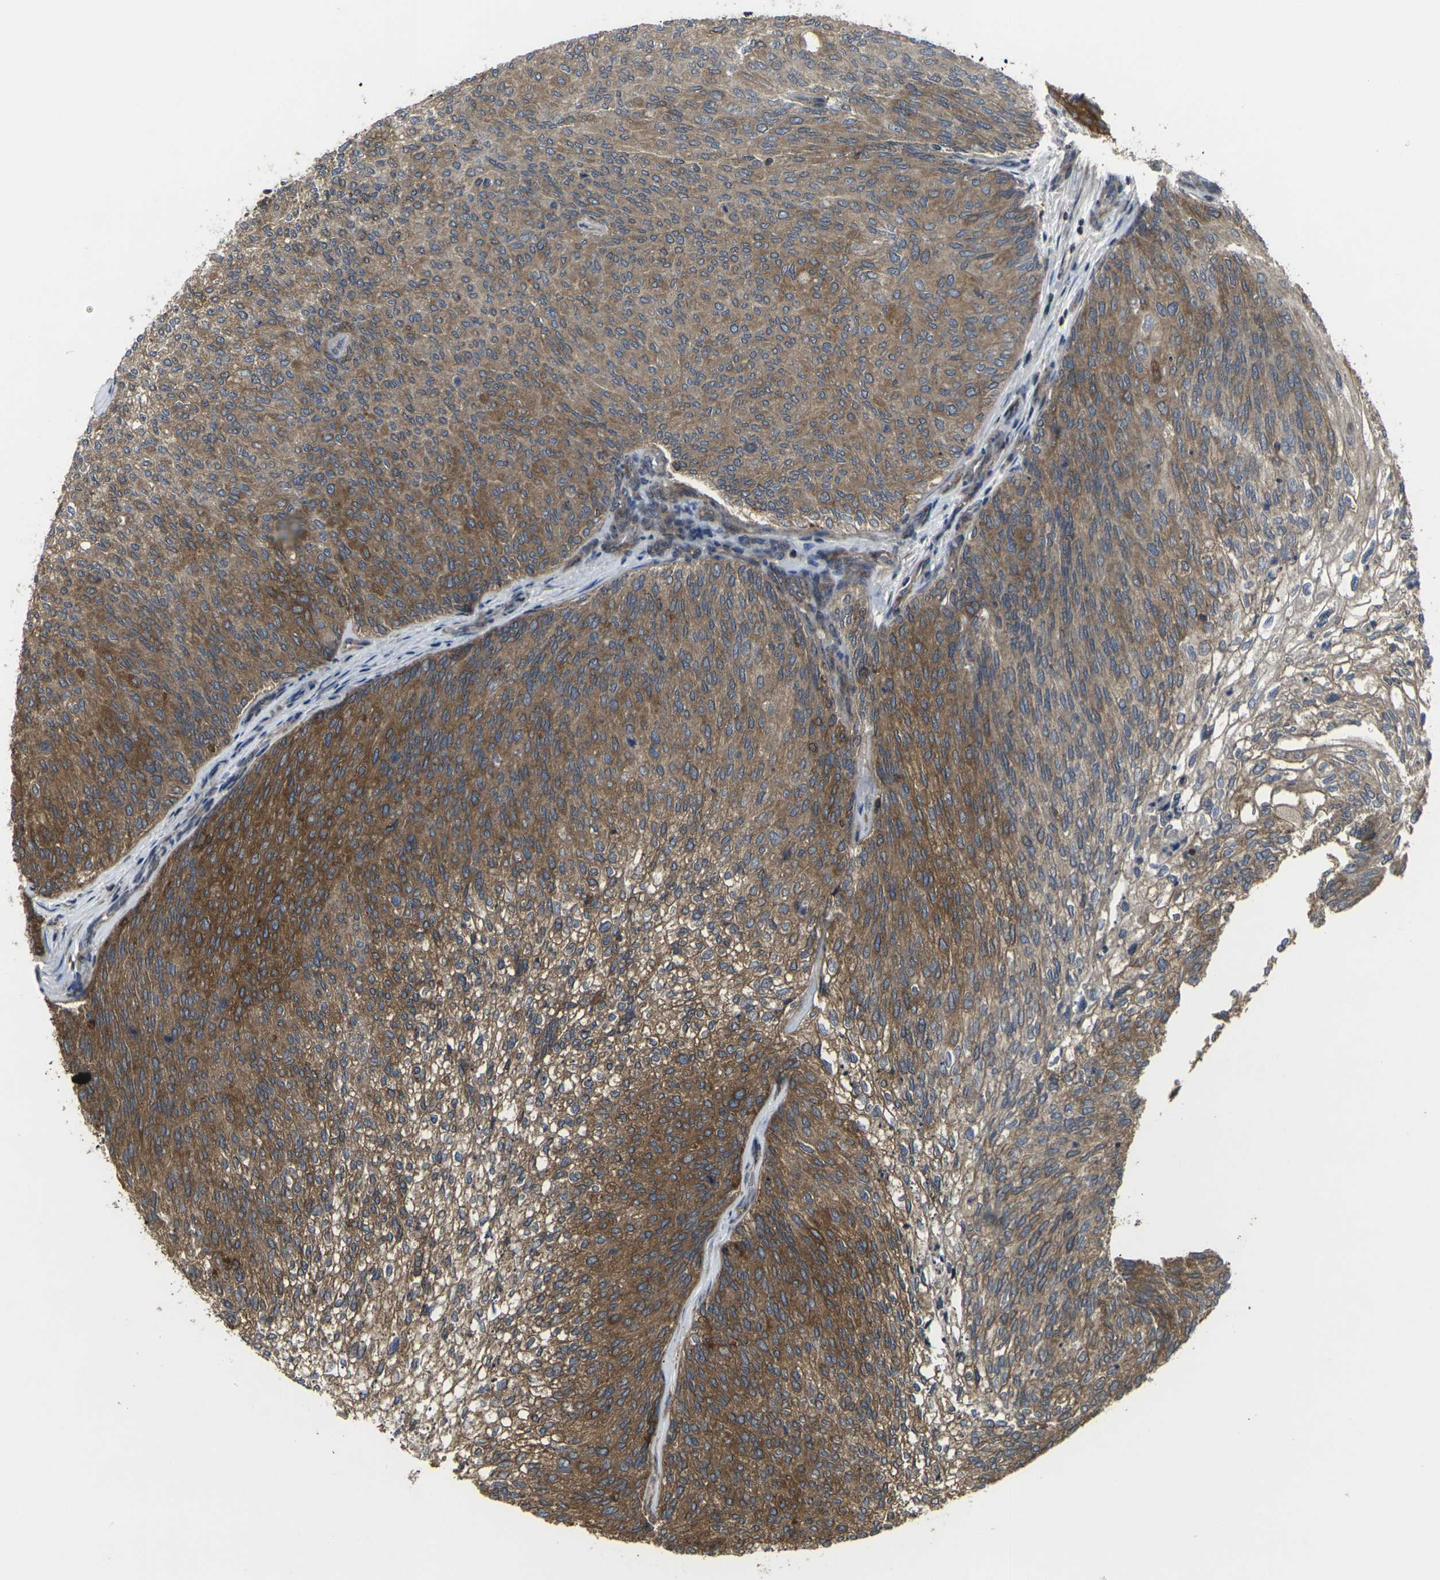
{"staining": {"intensity": "moderate", "quantity": ">75%", "location": "cytoplasmic/membranous"}, "tissue": "urothelial cancer", "cell_type": "Tumor cells", "image_type": "cancer", "snomed": [{"axis": "morphology", "description": "Urothelial carcinoma, Low grade"}, {"axis": "topography", "description": "Urinary bladder"}], "caption": "DAB immunohistochemical staining of human urothelial carcinoma (low-grade) exhibits moderate cytoplasmic/membranous protein expression in approximately >75% of tumor cells.", "gene": "PRKACB", "patient": {"sex": "female", "age": 79}}